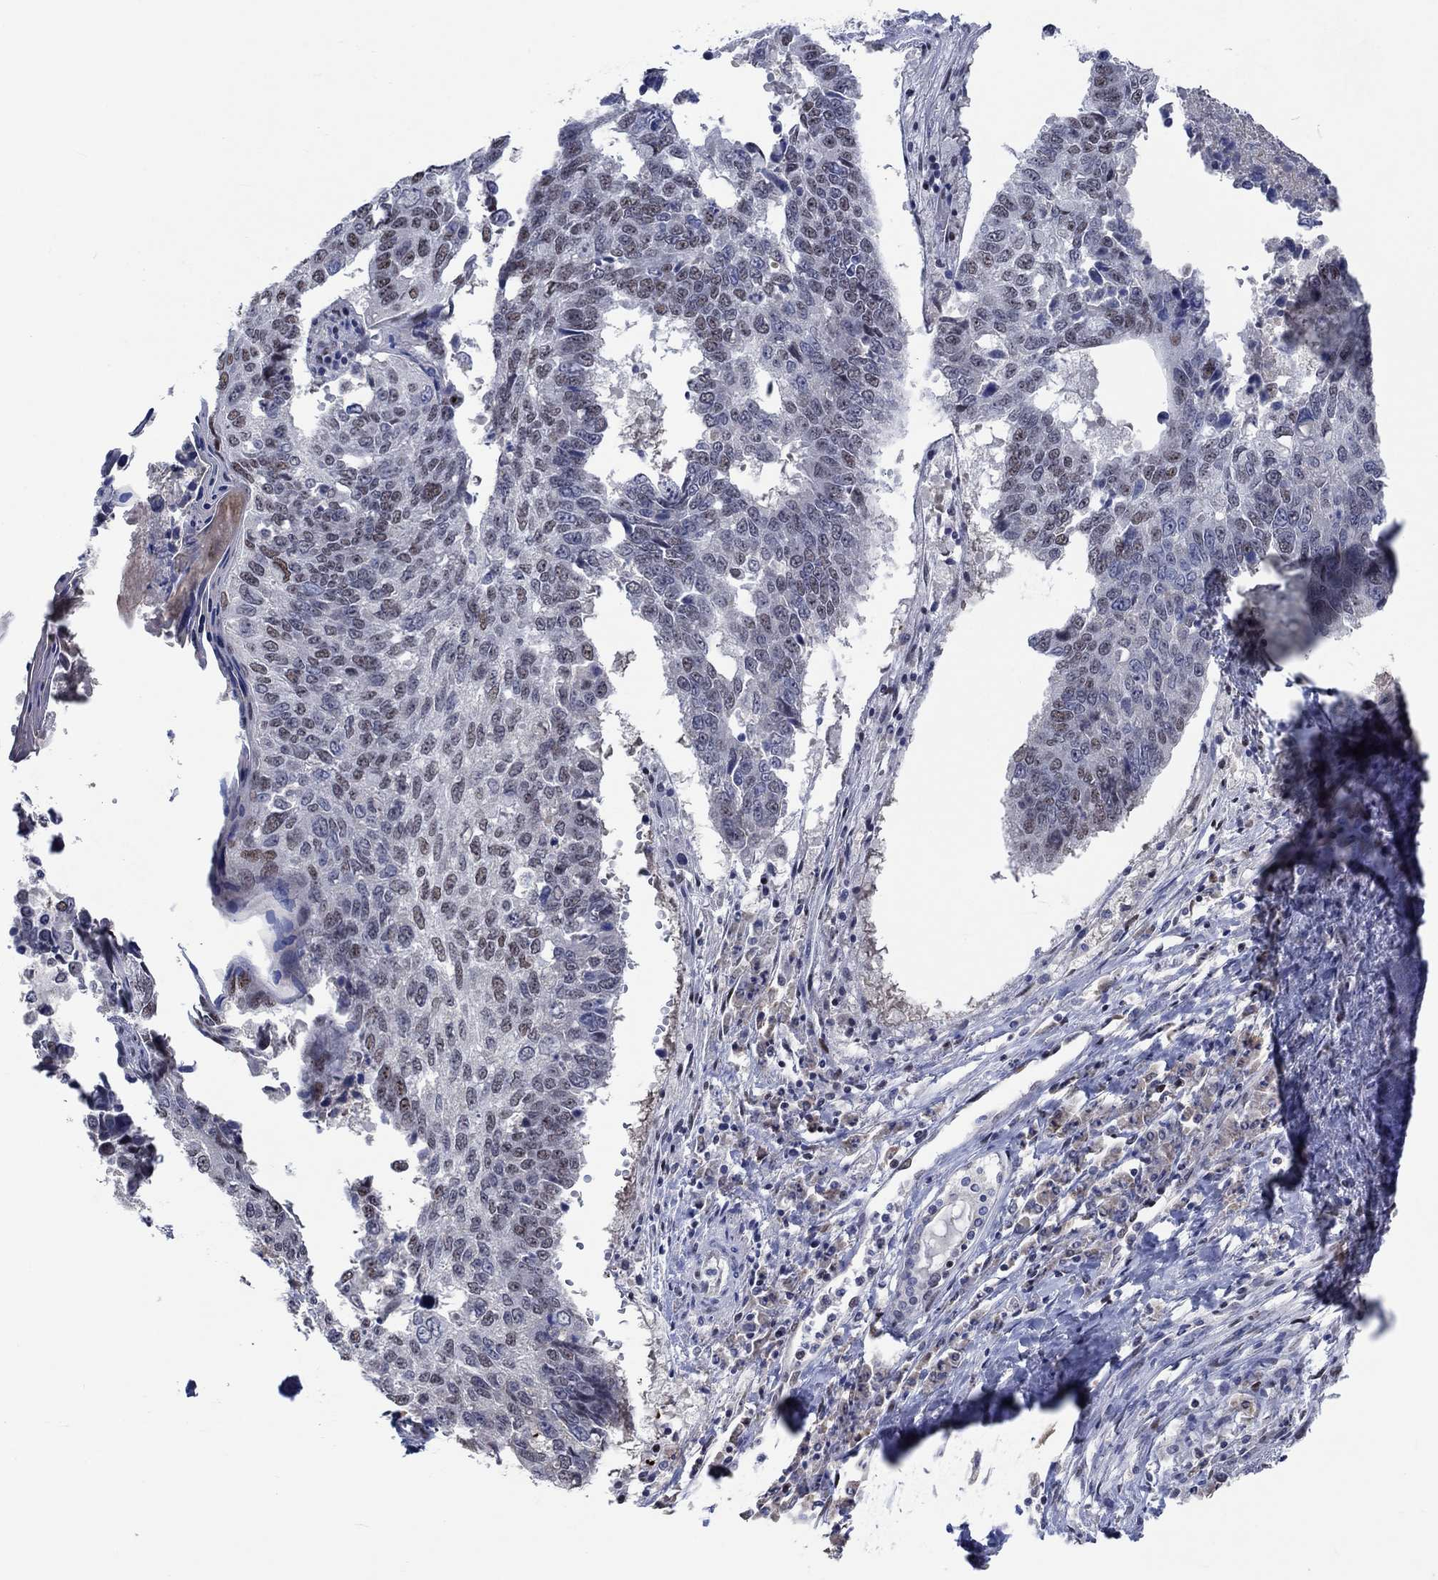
{"staining": {"intensity": "moderate", "quantity": "<25%", "location": "nuclear"}, "tissue": "lung cancer", "cell_type": "Tumor cells", "image_type": "cancer", "snomed": [{"axis": "morphology", "description": "Squamous cell carcinoma, NOS"}, {"axis": "topography", "description": "Lung"}], "caption": "Moderate nuclear expression for a protein is present in approximately <25% of tumor cells of squamous cell carcinoma (lung) using immunohistochemistry.", "gene": "HTN1", "patient": {"sex": "male", "age": 73}}